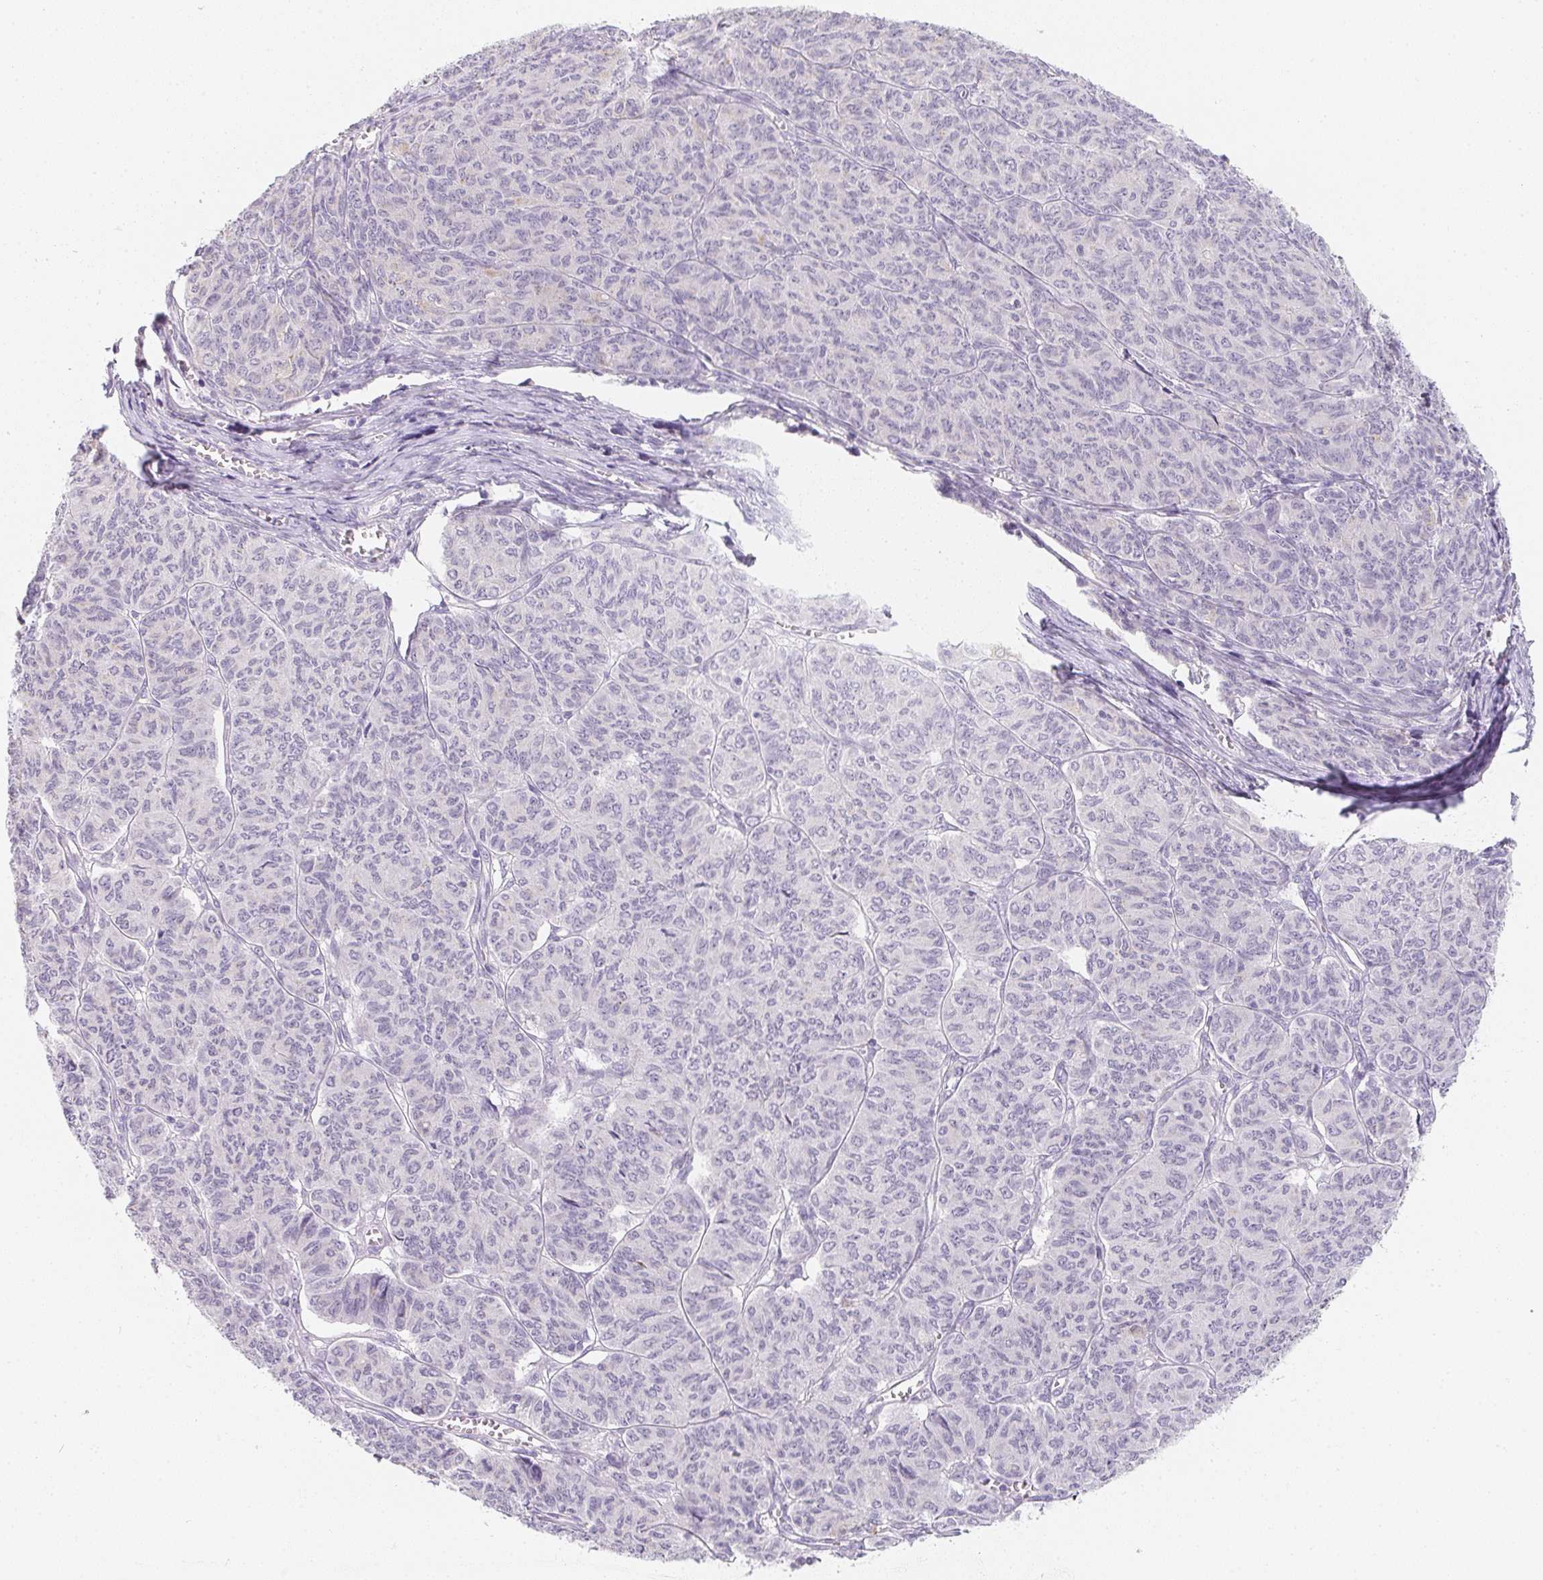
{"staining": {"intensity": "negative", "quantity": "none", "location": "none"}, "tissue": "ovarian cancer", "cell_type": "Tumor cells", "image_type": "cancer", "snomed": [{"axis": "morphology", "description": "Carcinoma, endometroid"}, {"axis": "topography", "description": "Ovary"}], "caption": "There is no significant positivity in tumor cells of endometroid carcinoma (ovarian).", "gene": "MAP1A", "patient": {"sex": "female", "age": 80}}